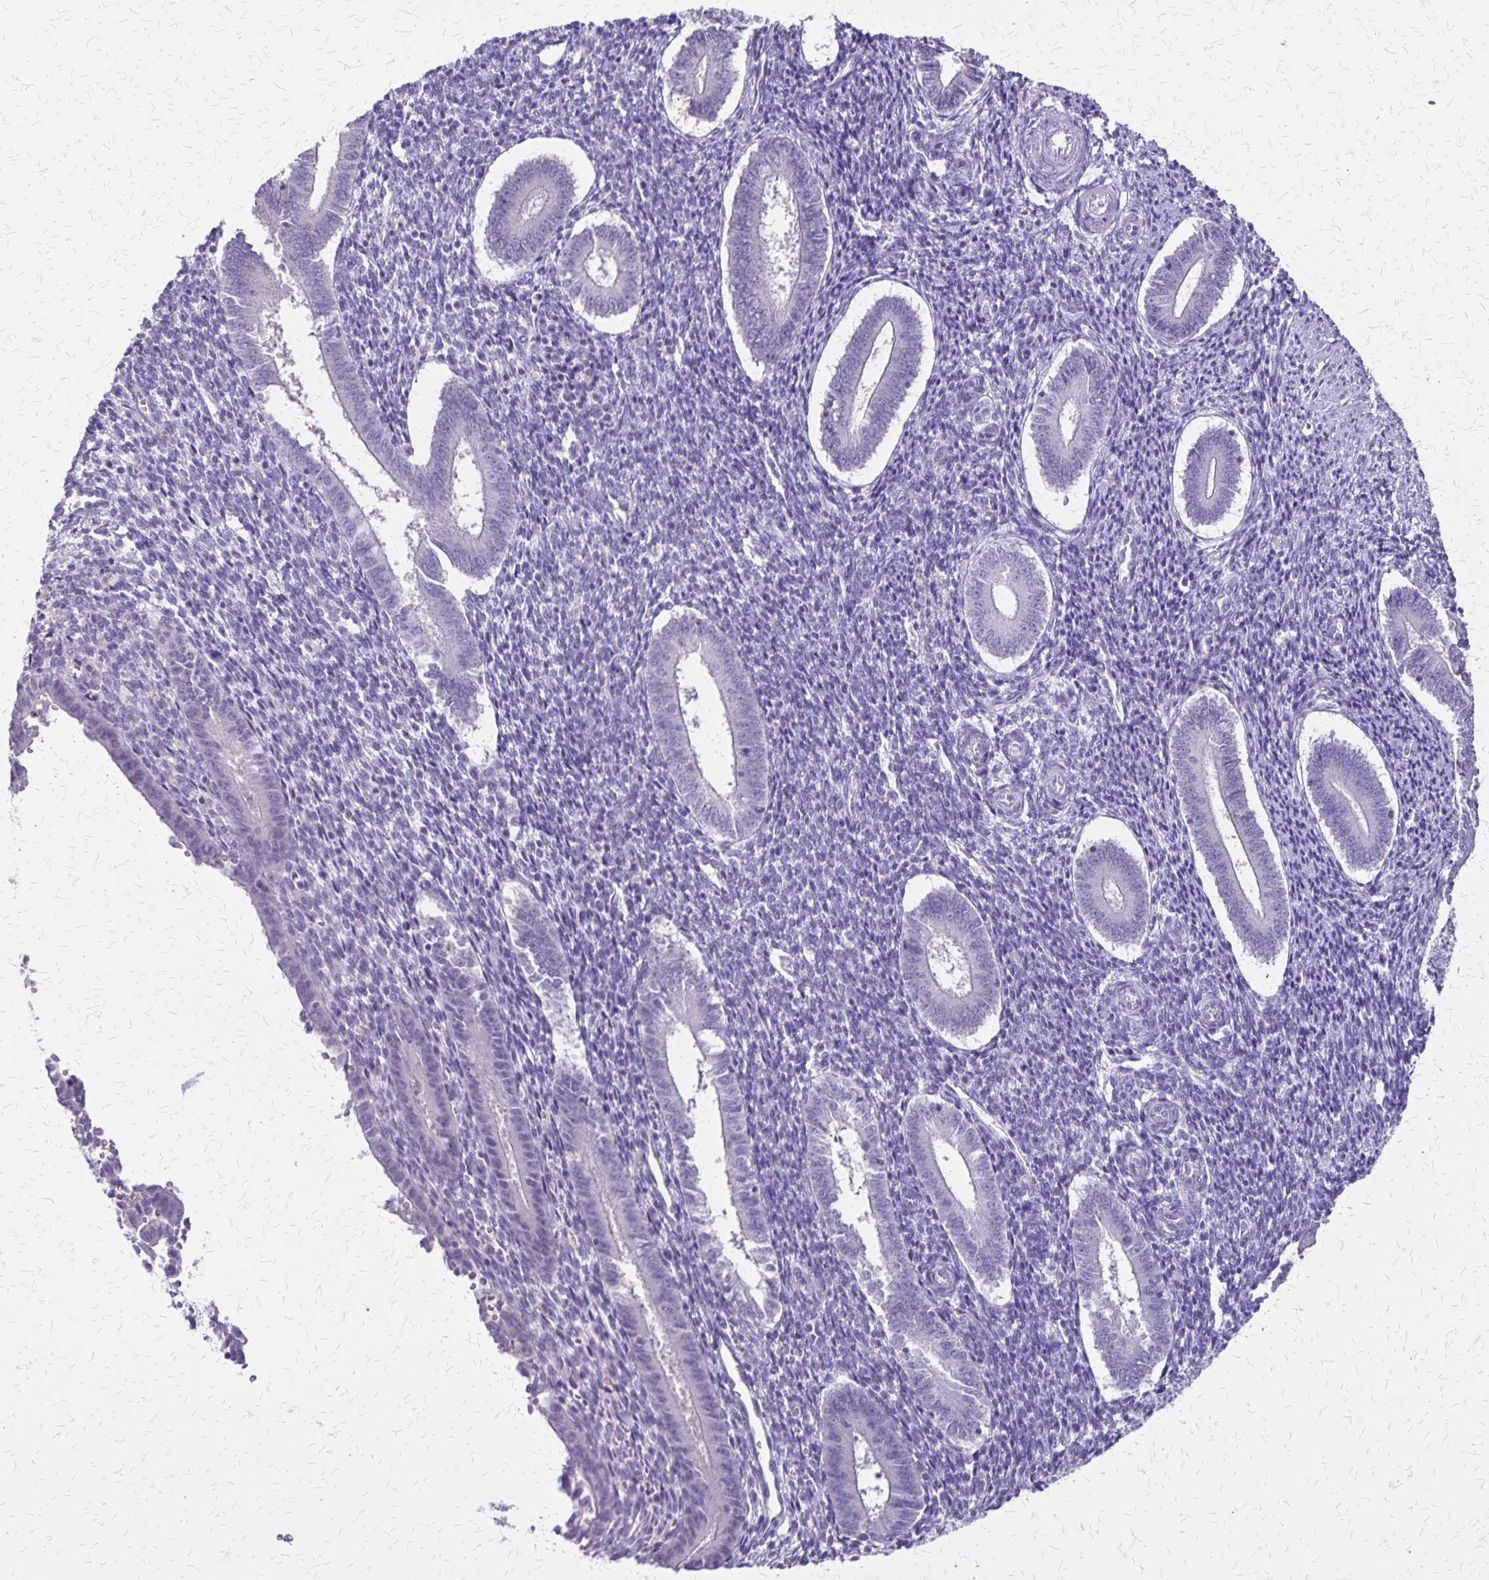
{"staining": {"intensity": "negative", "quantity": "none", "location": "none"}, "tissue": "endometrium", "cell_type": "Cells in endometrial stroma", "image_type": "normal", "snomed": [{"axis": "morphology", "description": "Normal tissue, NOS"}, {"axis": "topography", "description": "Endometrium"}], "caption": "This is a photomicrograph of IHC staining of unremarkable endometrium, which shows no positivity in cells in endometrial stroma.", "gene": "SI", "patient": {"sex": "female", "age": 25}}